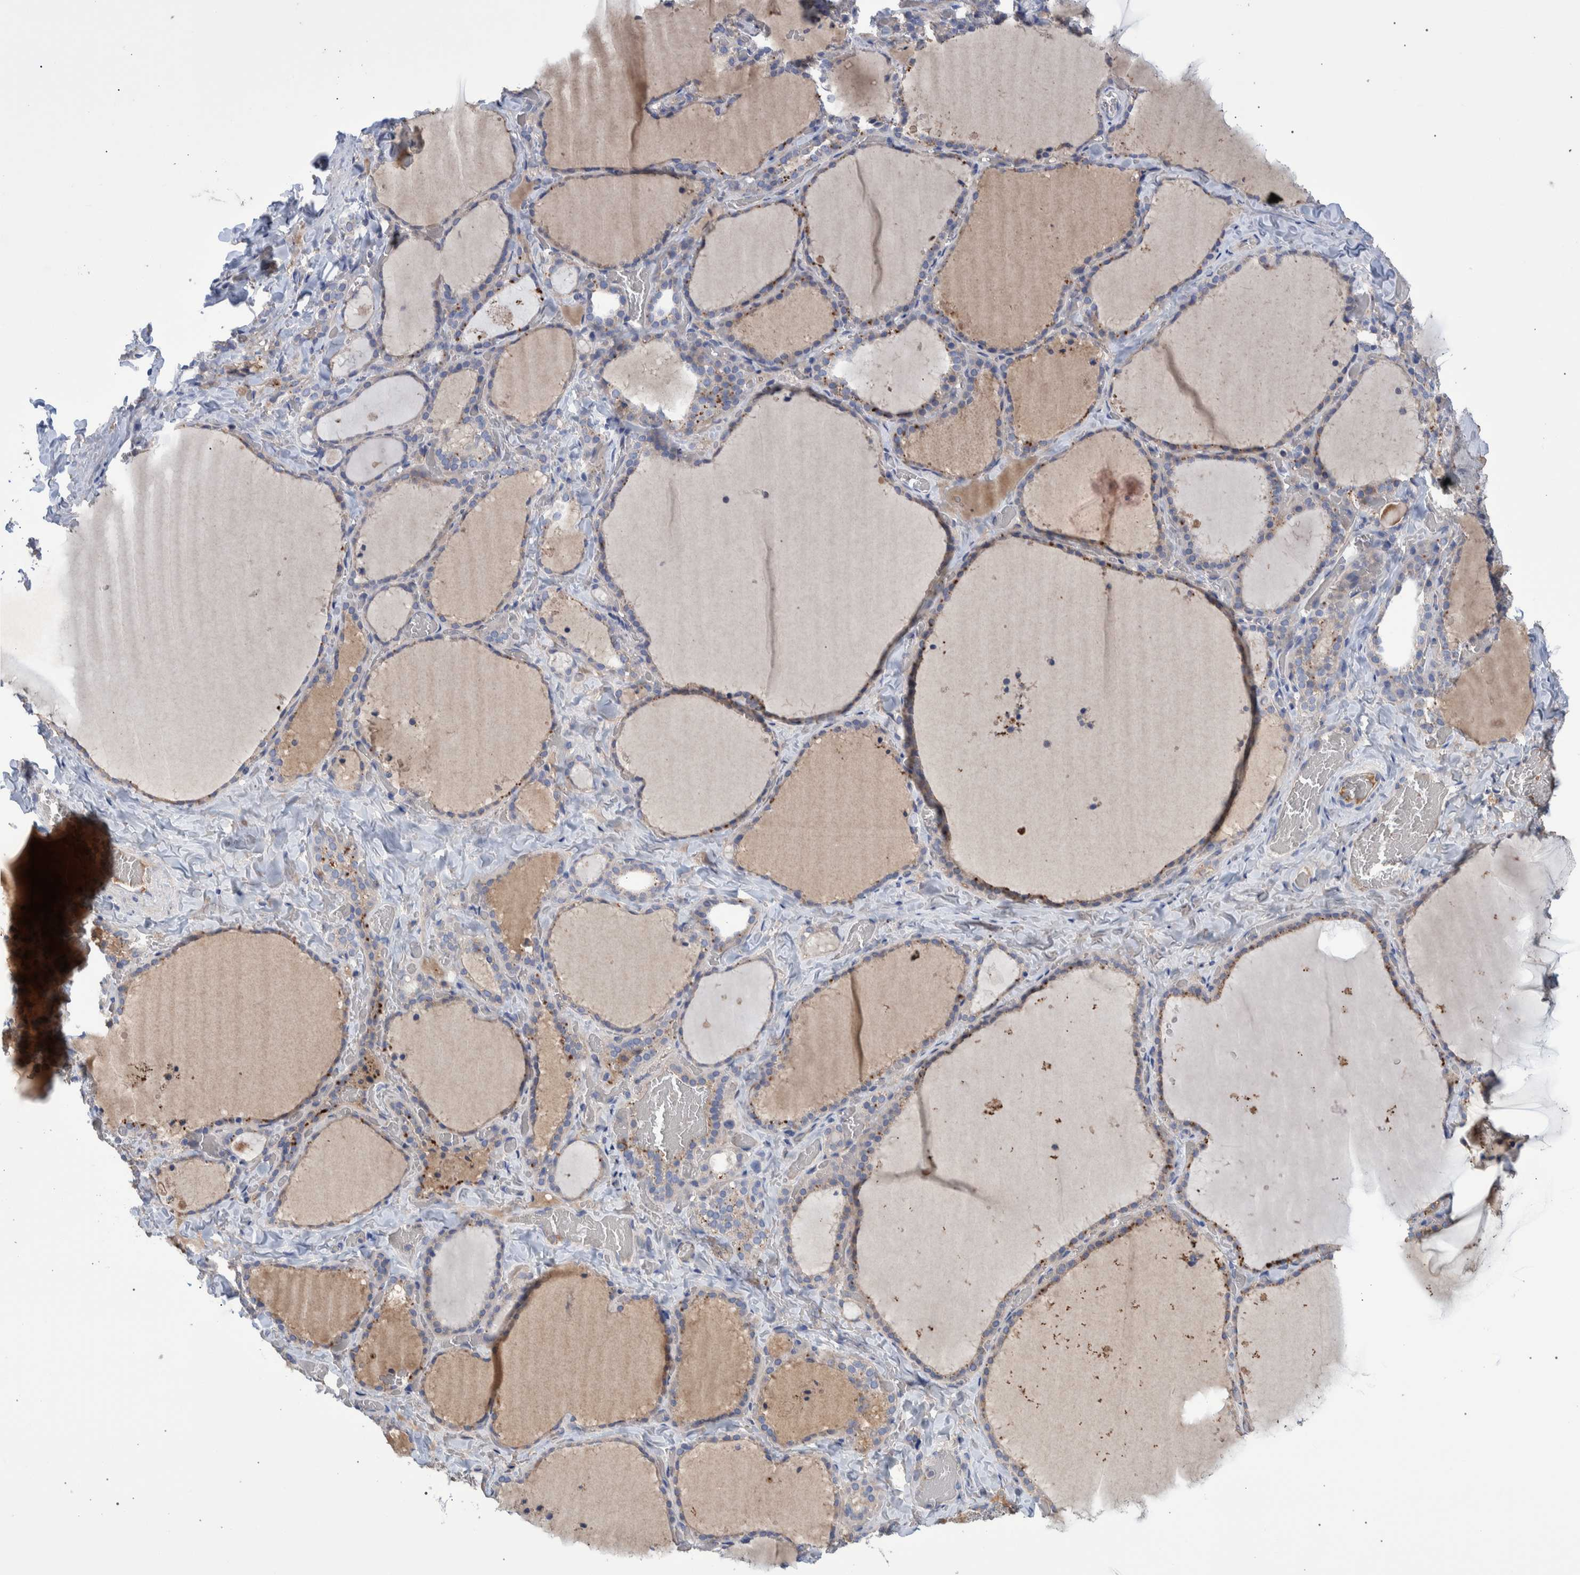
{"staining": {"intensity": "weak", "quantity": "25%-75%", "location": "cytoplasmic/membranous"}, "tissue": "thyroid gland", "cell_type": "Glandular cells", "image_type": "normal", "snomed": [{"axis": "morphology", "description": "Normal tissue, NOS"}, {"axis": "topography", "description": "Thyroid gland"}], "caption": "Thyroid gland stained with DAB IHC shows low levels of weak cytoplasmic/membranous staining in approximately 25%-75% of glandular cells. (DAB (3,3'-diaminobenzidine) IHC, brown staining for protein, blue staining for nuclei).", "gene": "DLL4", "patient": {"sex": "female", "age": 22}}